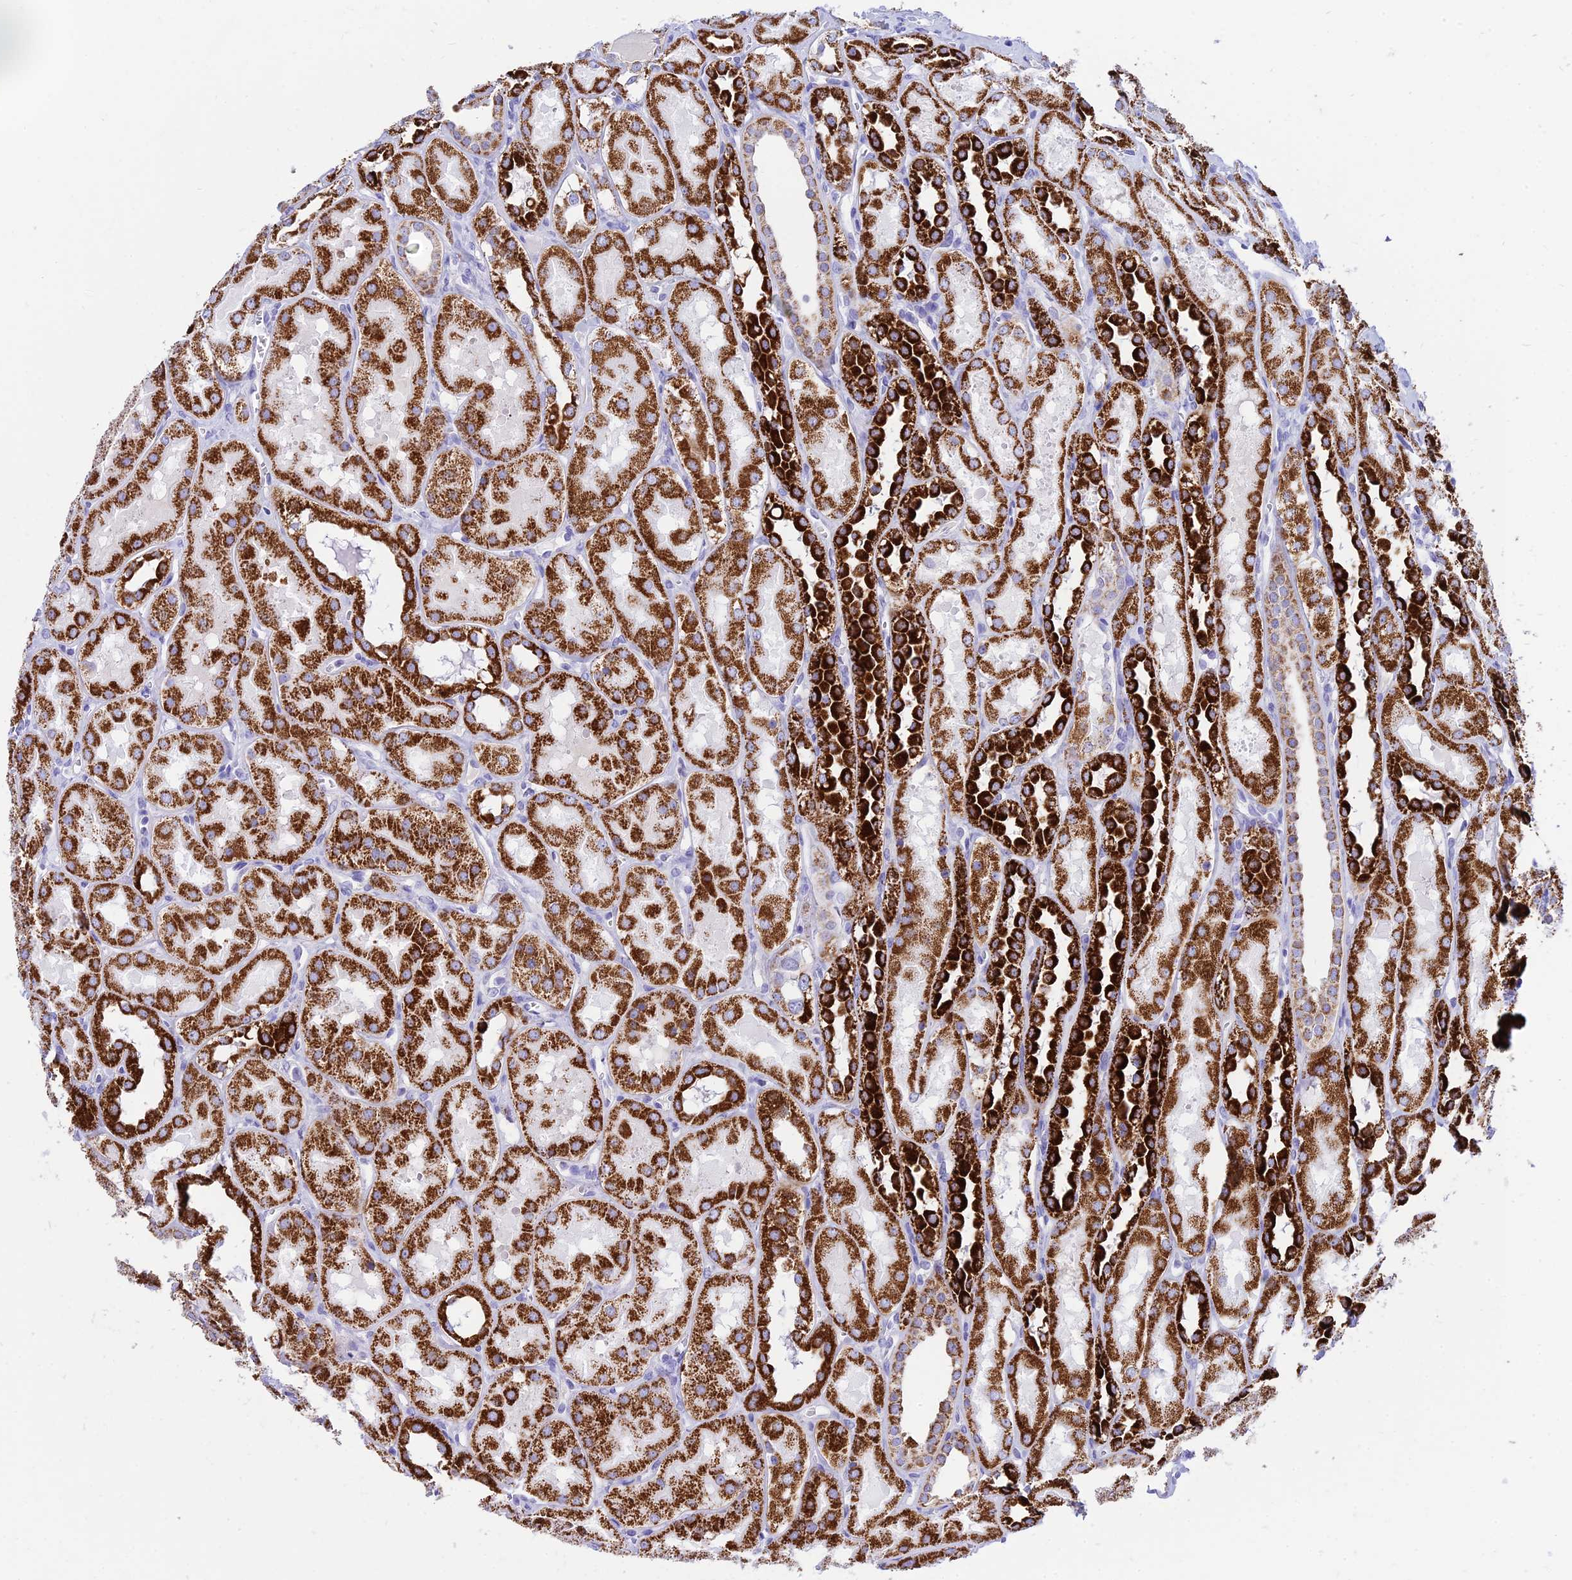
{"staining": {"intensity": "negative", "quantity": "none", "location": "none"}, "tissue": "kidney", "cell_type": "Cells in glomeruli", "image_type": "normal", "snomed": [{"axis": "morphology", "description": "Normal tissue, NOS"}, {"axis": "topography", "description": "Kidney"}, {"axis": "topography", "description": "Urinary bladder"}], "caption": "This is a image of immunohistochemistry staining of benign kidney, which shows no positivity in cells in glomeruli. Nuclei are stained in blue.", "gene": "PKN3", "patient": {"sex": "male", "age": 16}}